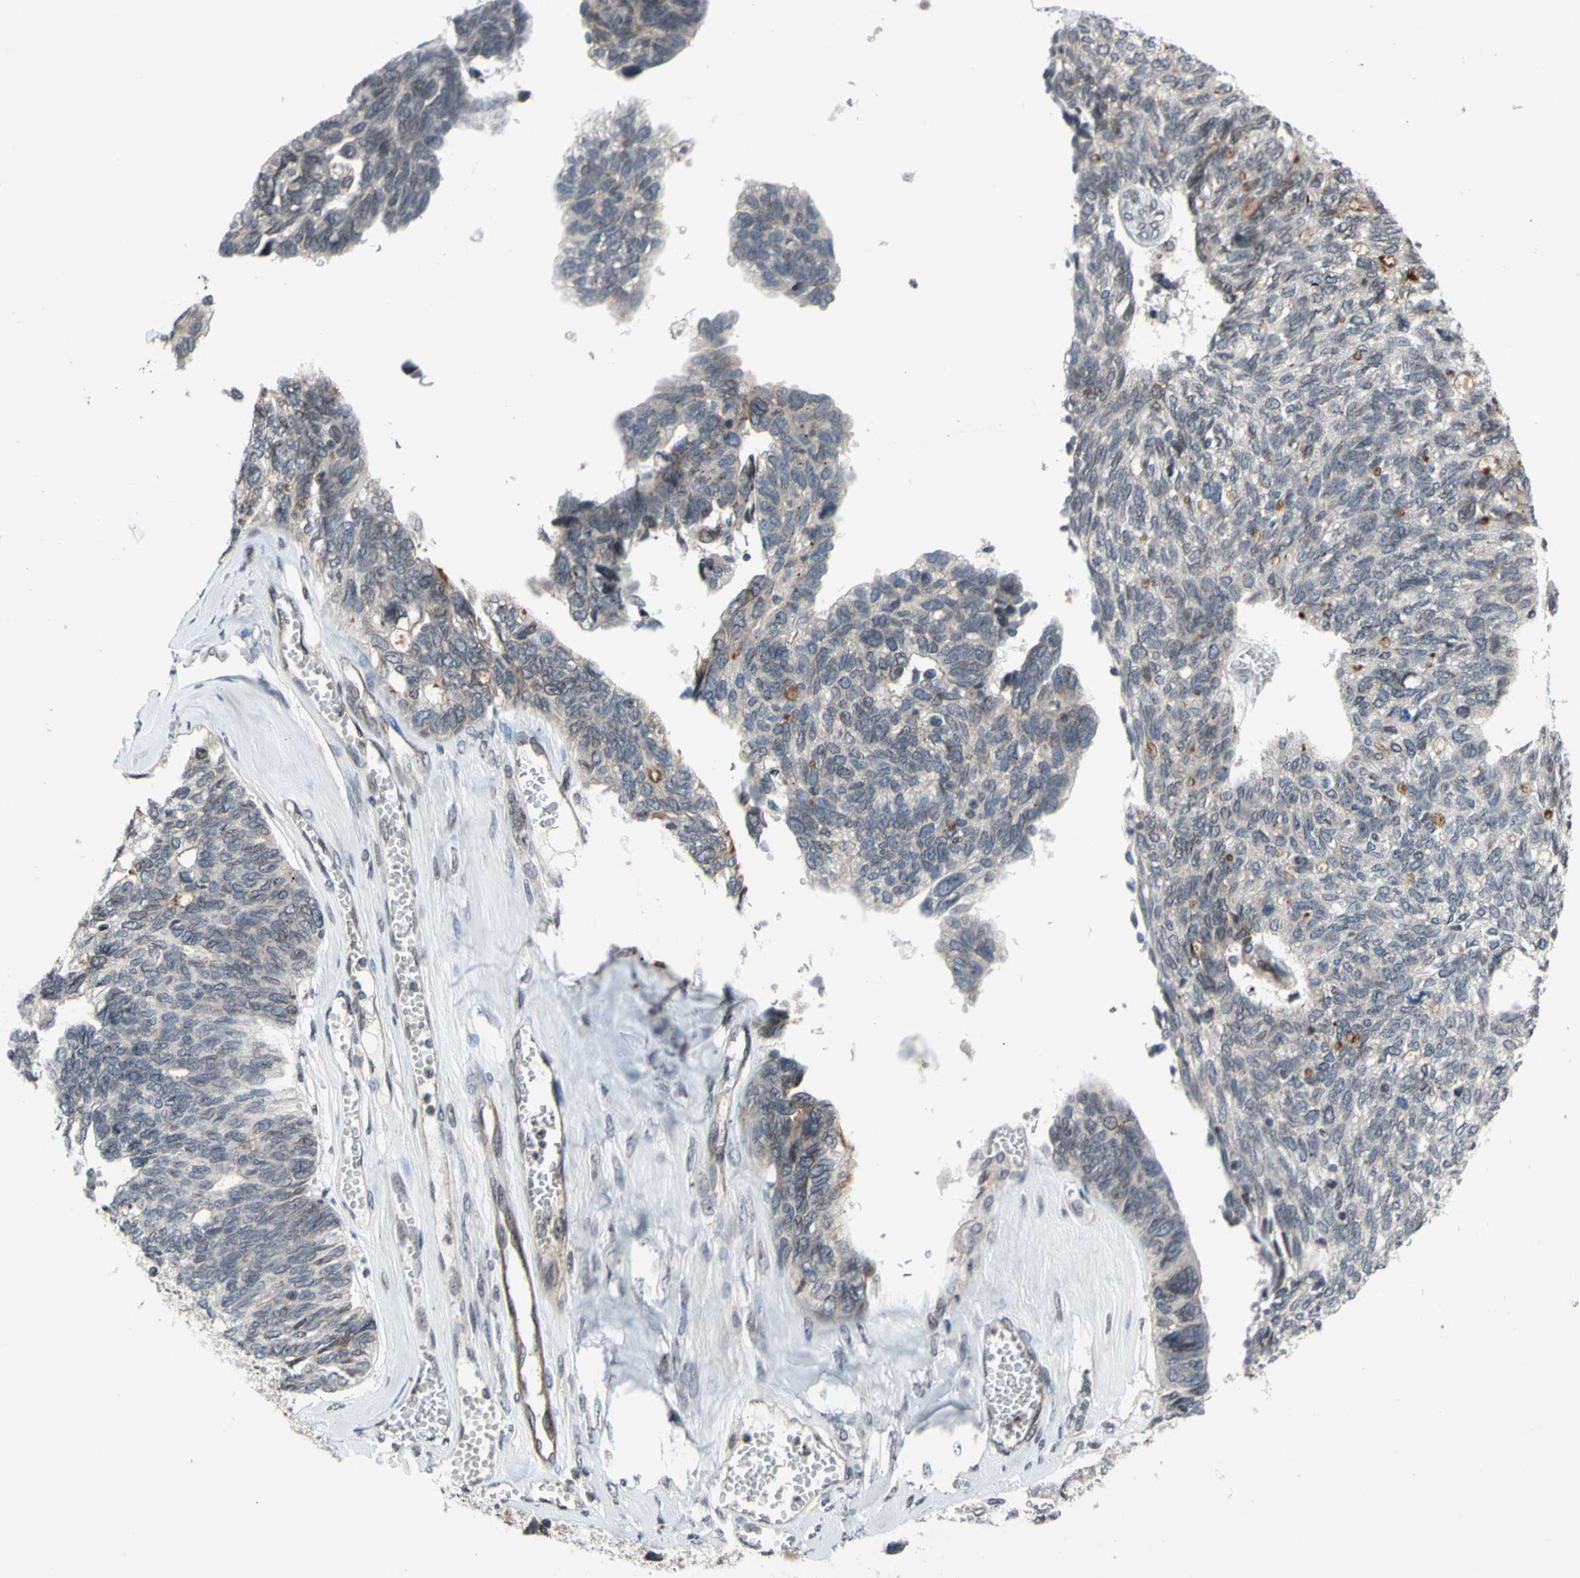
{"staining": {"intensity": "negative", "quantity": "none", "location": "none"}, "tissue": "ovarian cancer", "cell_type": "Tumor cells", "image_type": "cancer", "snomed": [{"axis": "morphology", "description": "Cystadenocarcinoma, serous, NOS"}, {"axis": "topography", "description": "Ovary"}], "caption": "Tumor cells show no significant protein expression in ovarian serous cystadenocarcinoma.", "gene": "XPO1", "patient": {"sex": "female", "age": 79}}